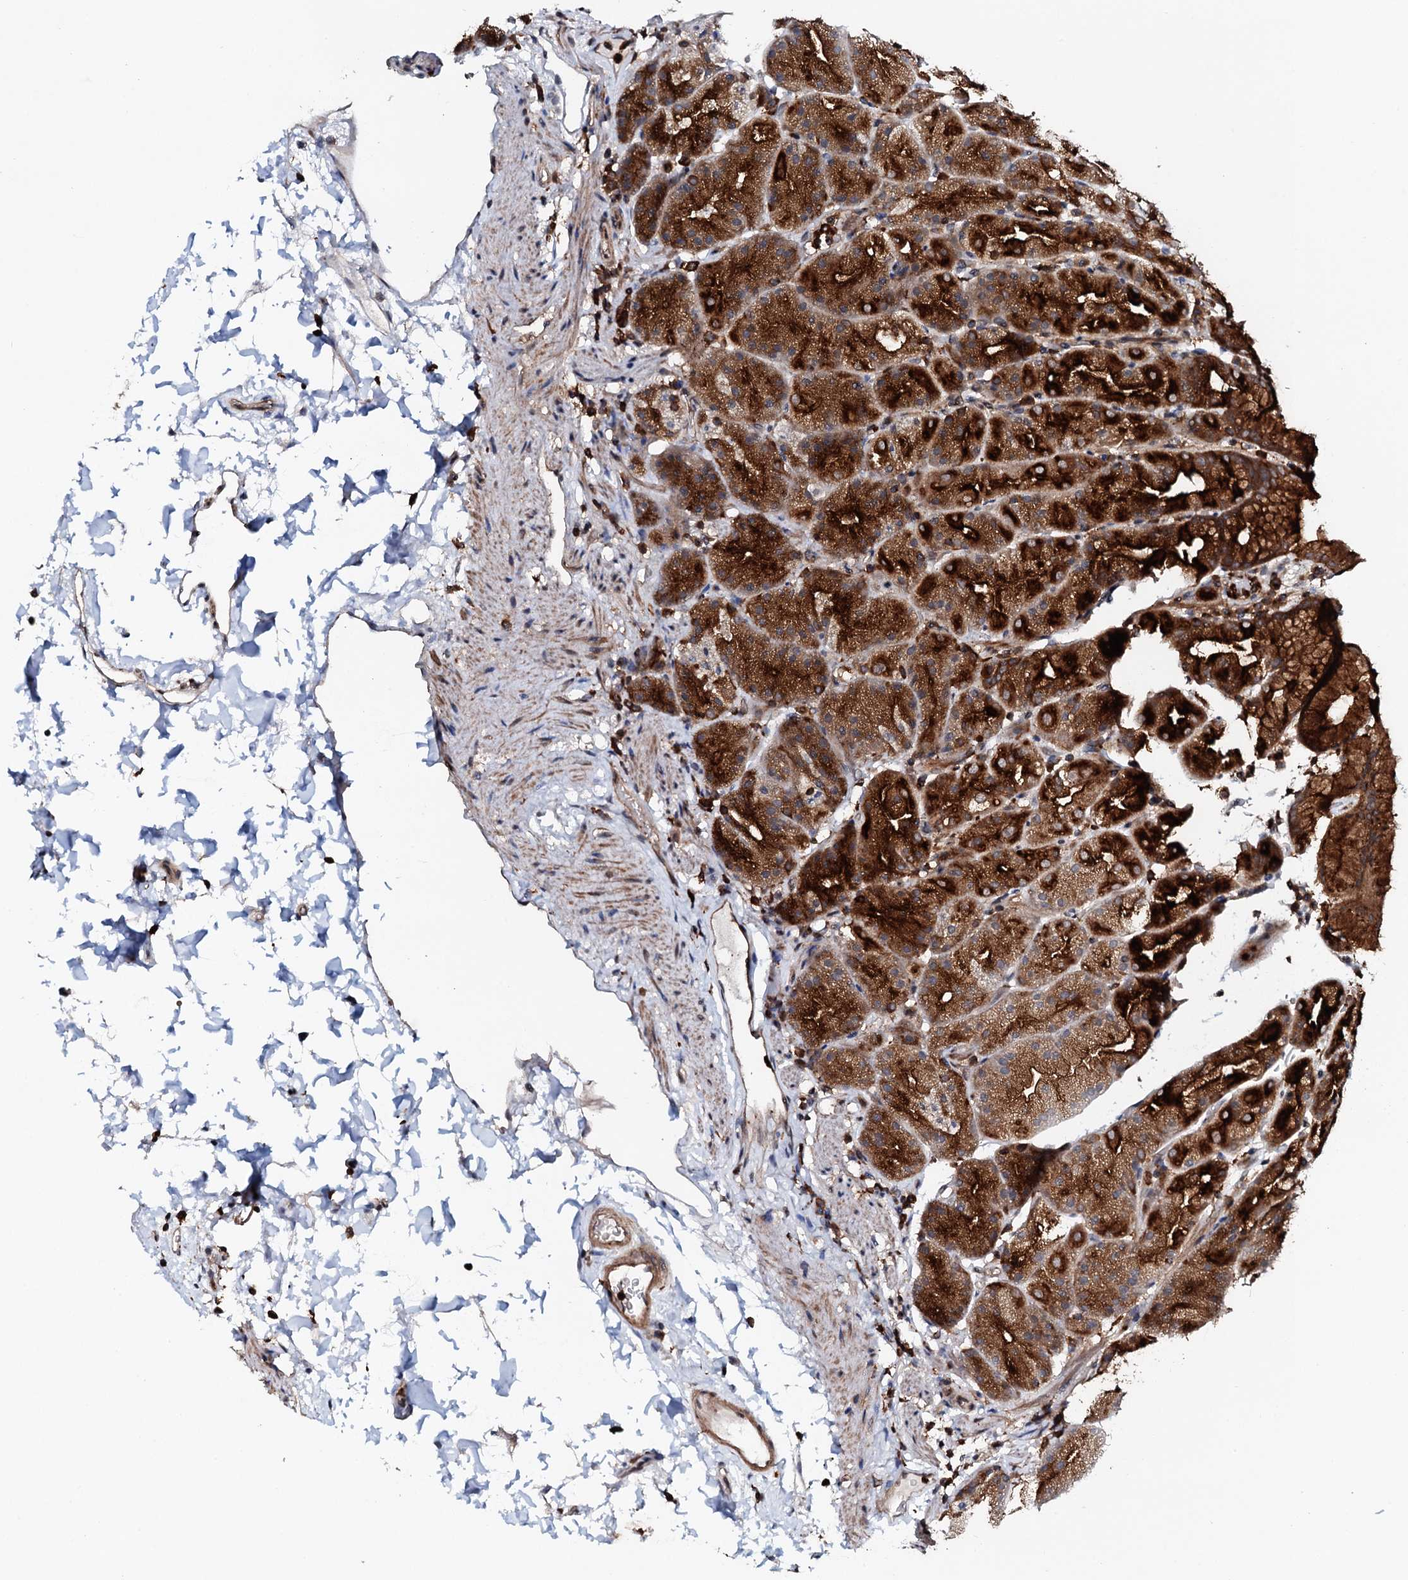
{"staining": {"intensity": "strong", "quantity": ">75%", "location": "cytoplasmic/membranous"}, "tissue": "stomach", "cell_type": "Glandular cells", "image_type": "normal", "snomed": [{"axis": "morphology", "description": "Normal tissue, NOS"}, {"axis": "topography", "description": "Stomach, upper"}, {"axis": "topography", "description": "Stomach, lower"}], "caption": "Glandular cells reveal high levels of strong cytoplasmic/membranous positivity in approximately >75% of cells in normal human stomach. Nuclei are stained in blue.", "gene": "VAMP8", "patient": {"sex": "male", "age": 67}}